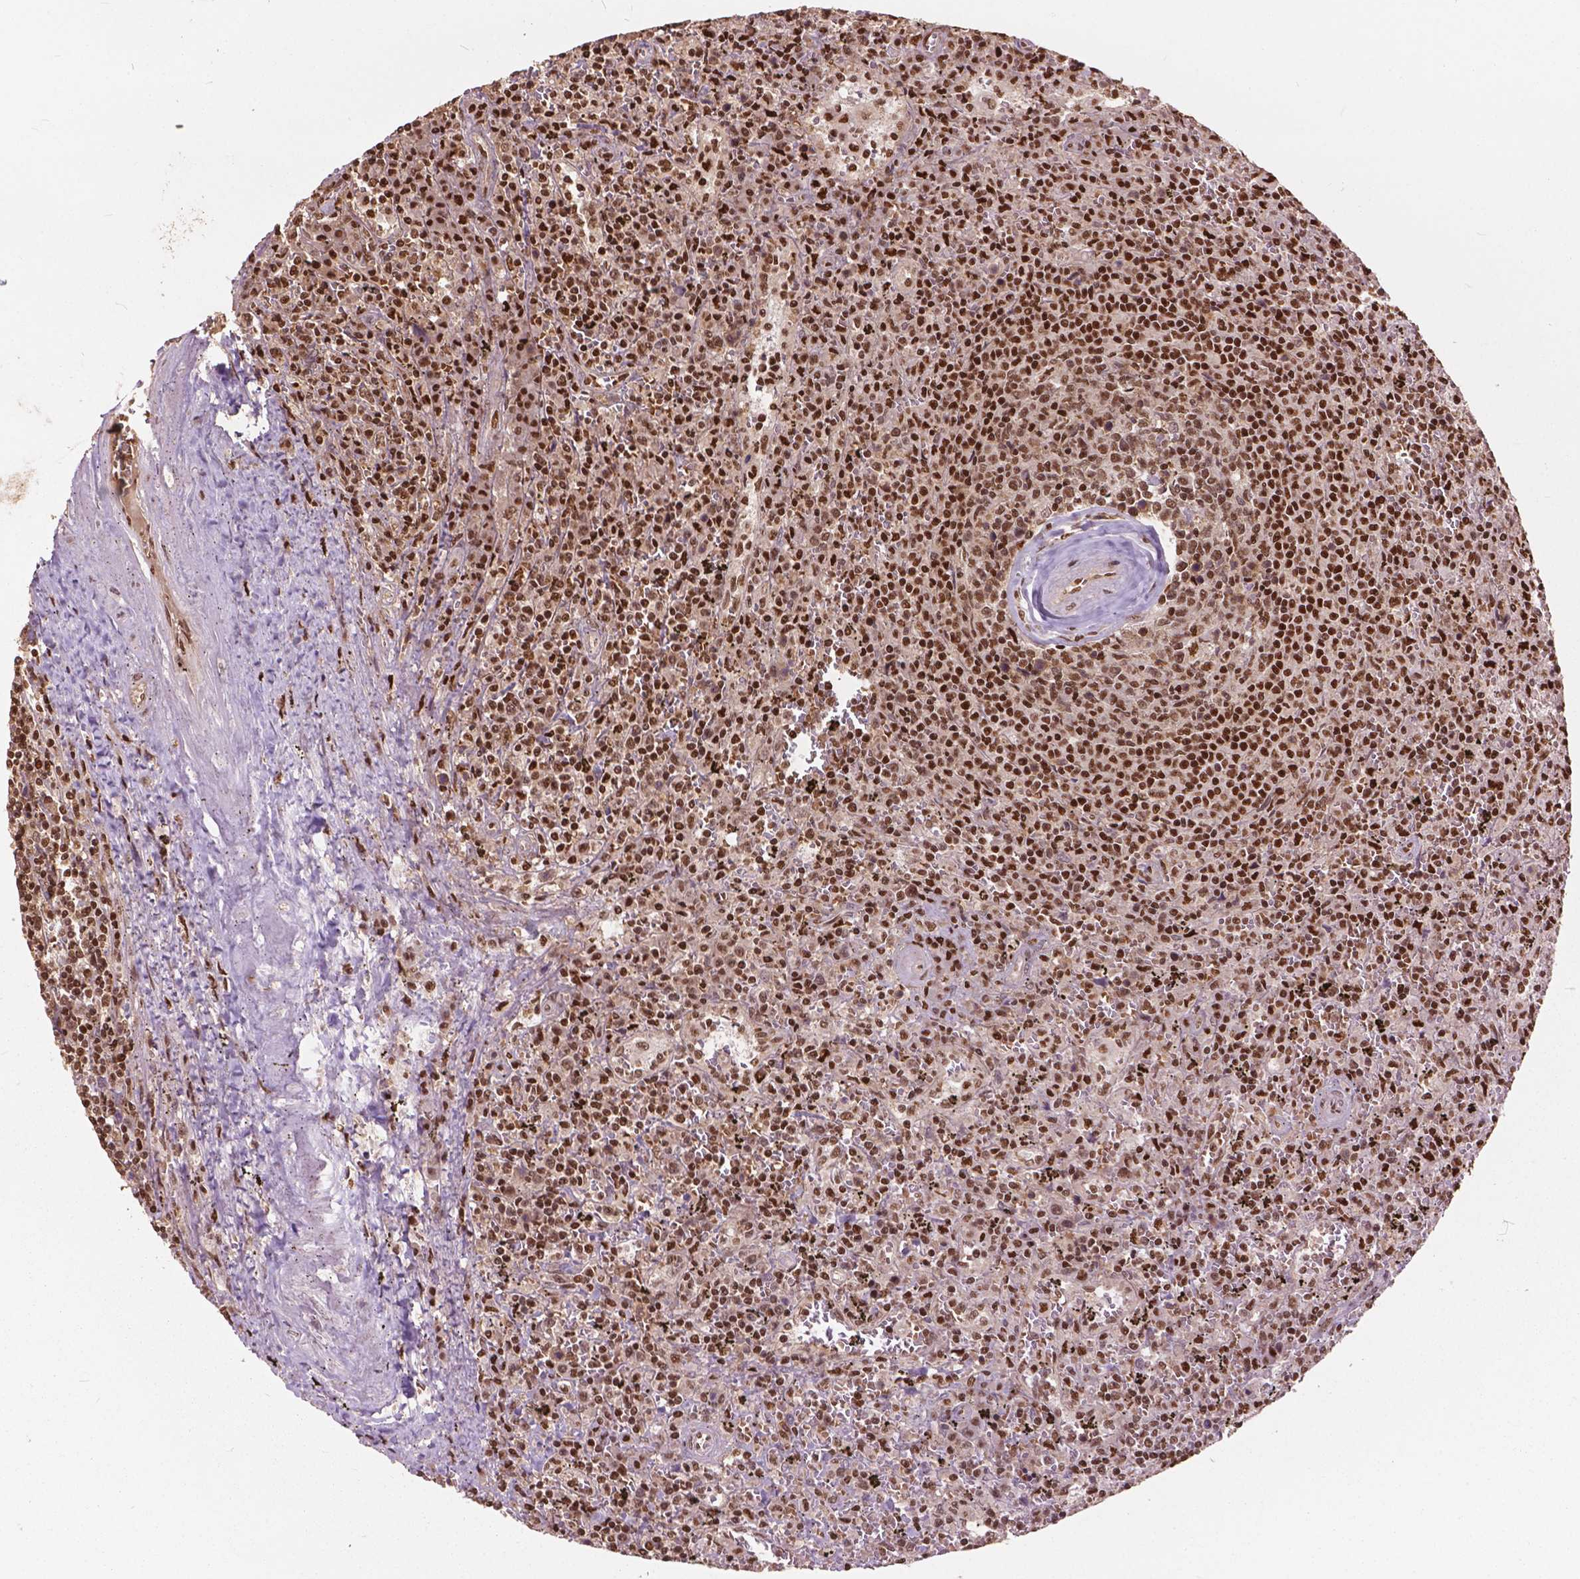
{"staining": {"intensity": "strong", "quantity": ">75%", "location": "nuclear"}, "tissue": "lymphoma", "cell_type": "Tumor cells", "image_type": "cancer", "snomed": [{"axis": "morphology", "description": "Malignant lymphoma, non-Hodgkin's type, Low grade"}, {"axis": "topography", "description": "Spleen"}], "caption": "Lymphoma stained for a protein reveals strong nuclear positivity in tumor cells.", "gene": "ANP32B", "patient": {"sex": "male", "age": 62}}